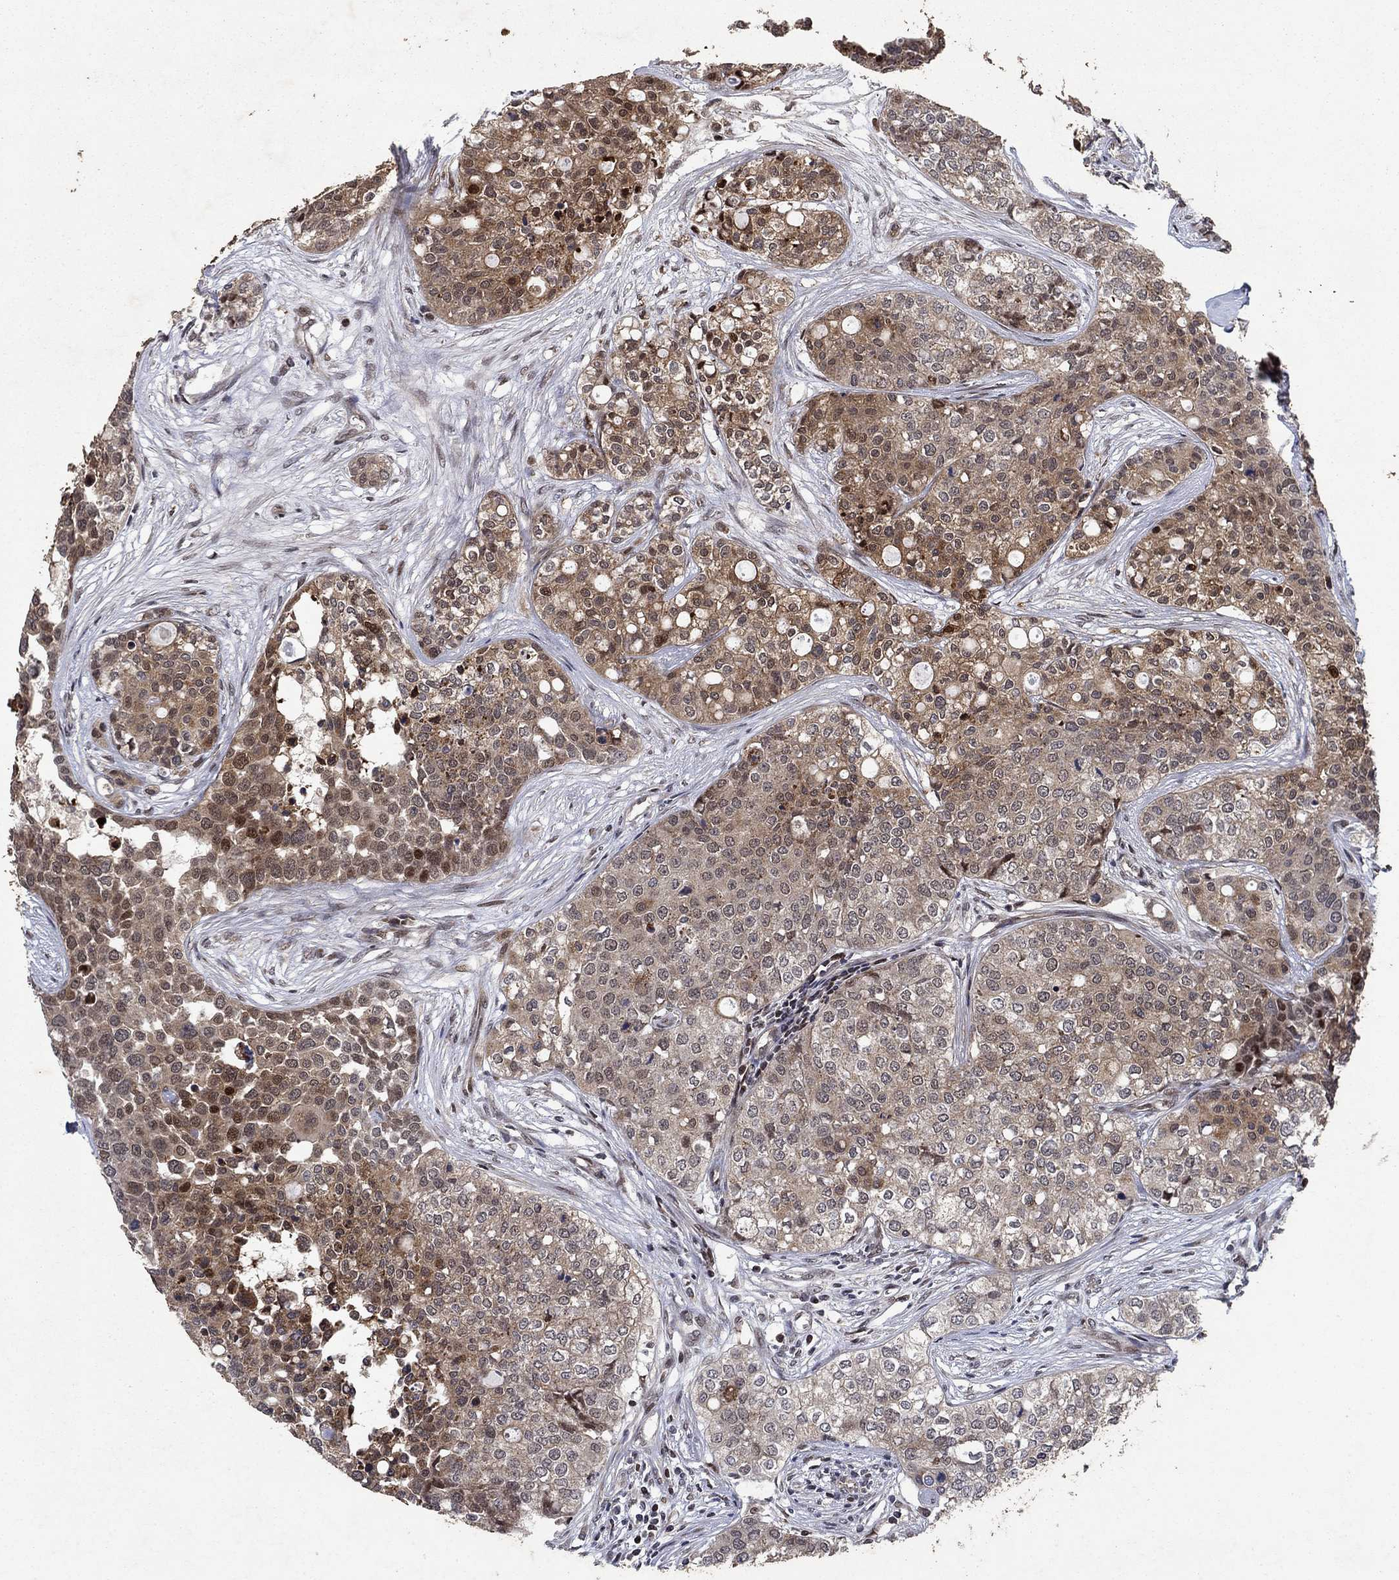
{"staining": {"intensity": "strong", "quantity": "<25%", "location": "cytoplasmic/membranous,nuclear"}, "tissue": "carcinoid", "cell_type": "Tumor cells", "image_type": "cancer", "snomed": [{"axis": "morphology", "description": "Carcinoid, malignant, NOS"}, {"axis": "topography", "description": "Colon"}], "caption": "Brown immunohistochemical staining in malignant carcinoid reveals strong cytoplasmic/membranous and nuclear expression in approximately <25% of tumor cells.", "gene": "PRICKLE4", "patient": {"sex": "male", "age": 81}}